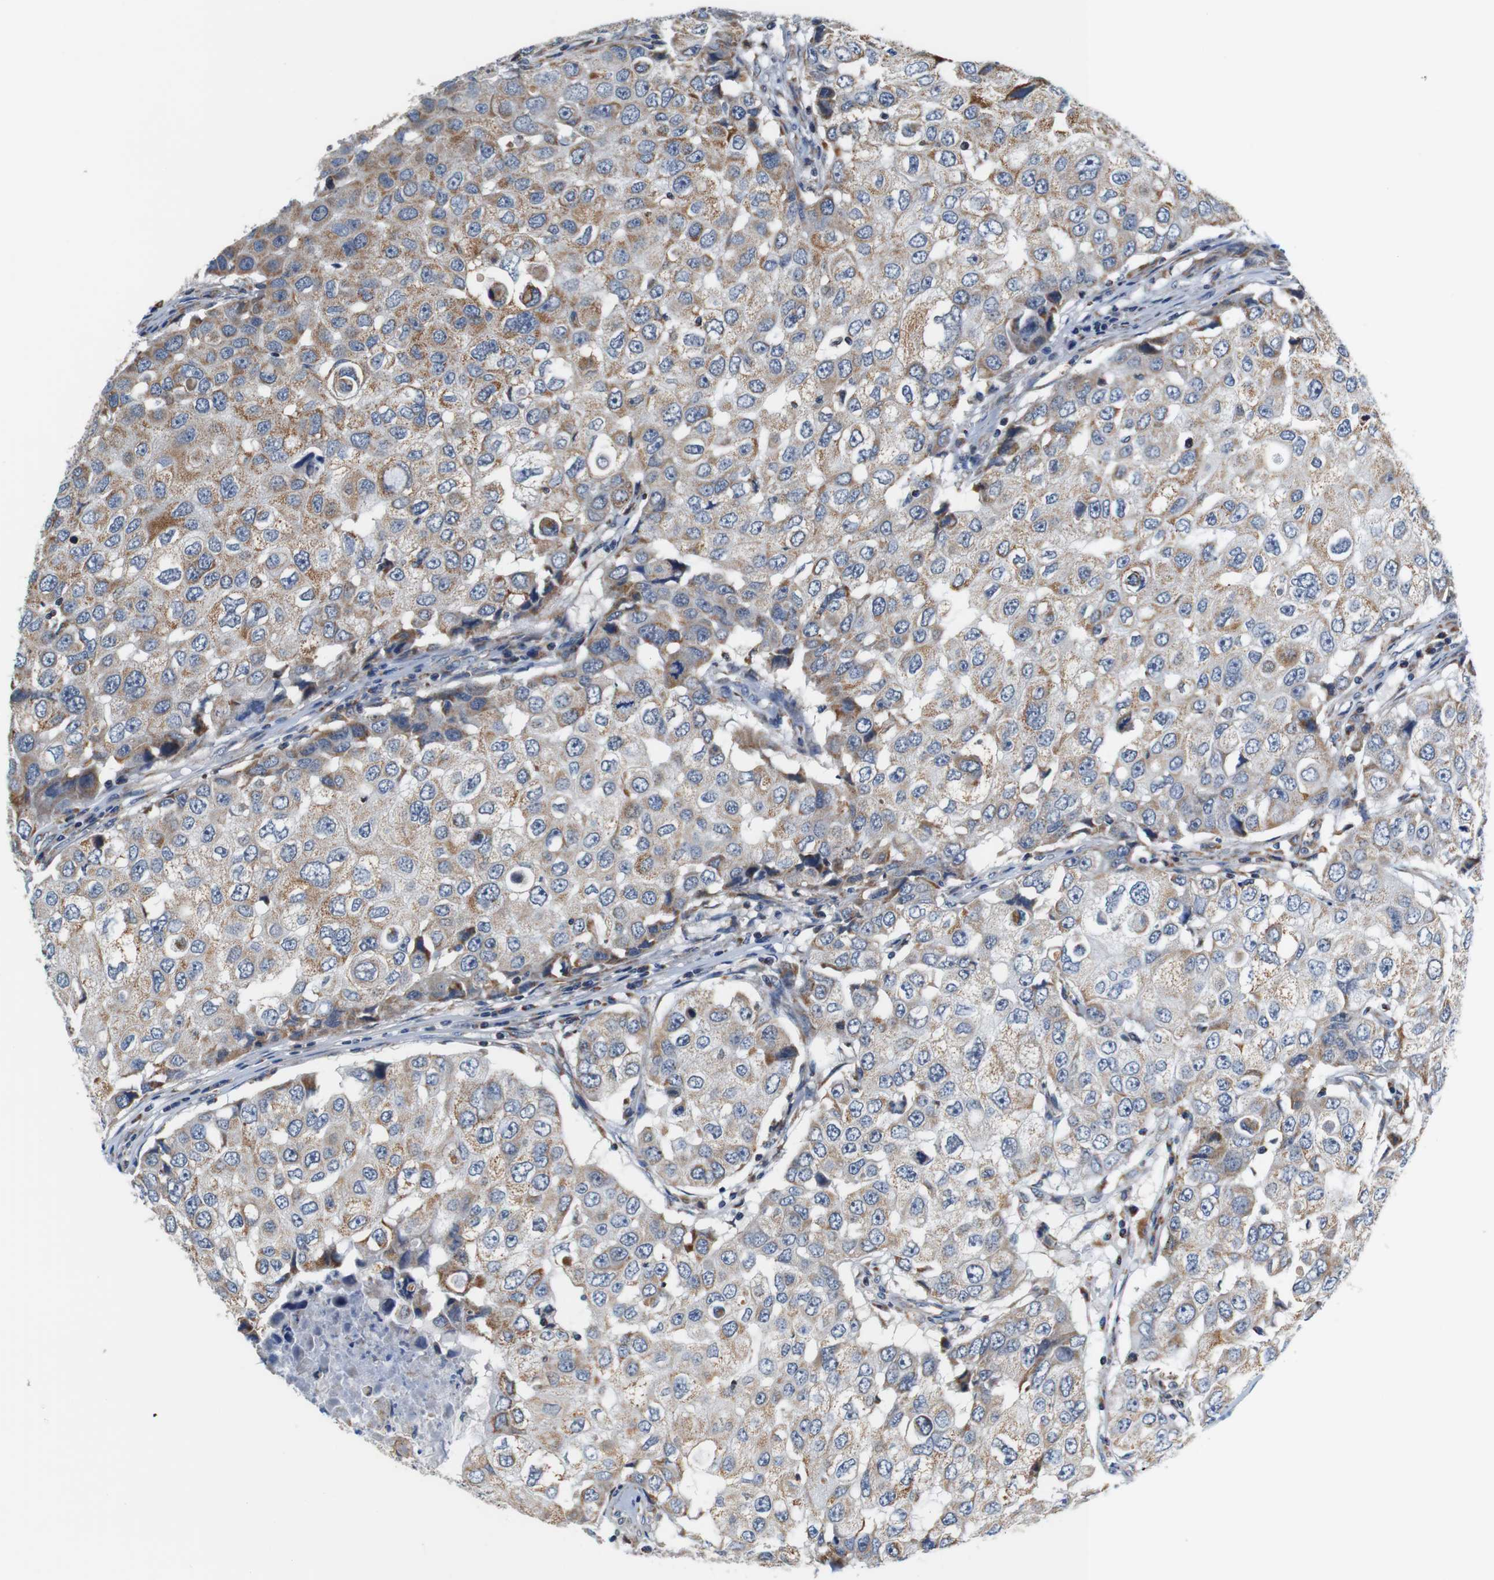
{"staining": {"intensity": "moderate", "quantity": "25%-75%", "location": "cytoplasmic/membranous"}, "tissue": "breast cancer", "cell_type": "Tumor cells", "image_type": "cancer", "snomed": [{"axis": "morphology", "description": "Duct carcinoma"}, {"axis": "topography", "description": "Breast"}], "caption": "This is an image of immunohistochemistry staining of breast cancer, which shows moderate staining in the cytoplasmic/membranous of tumor cells.", "gene": "LRP4", "patient": {"sex": "female", "age": 27}}